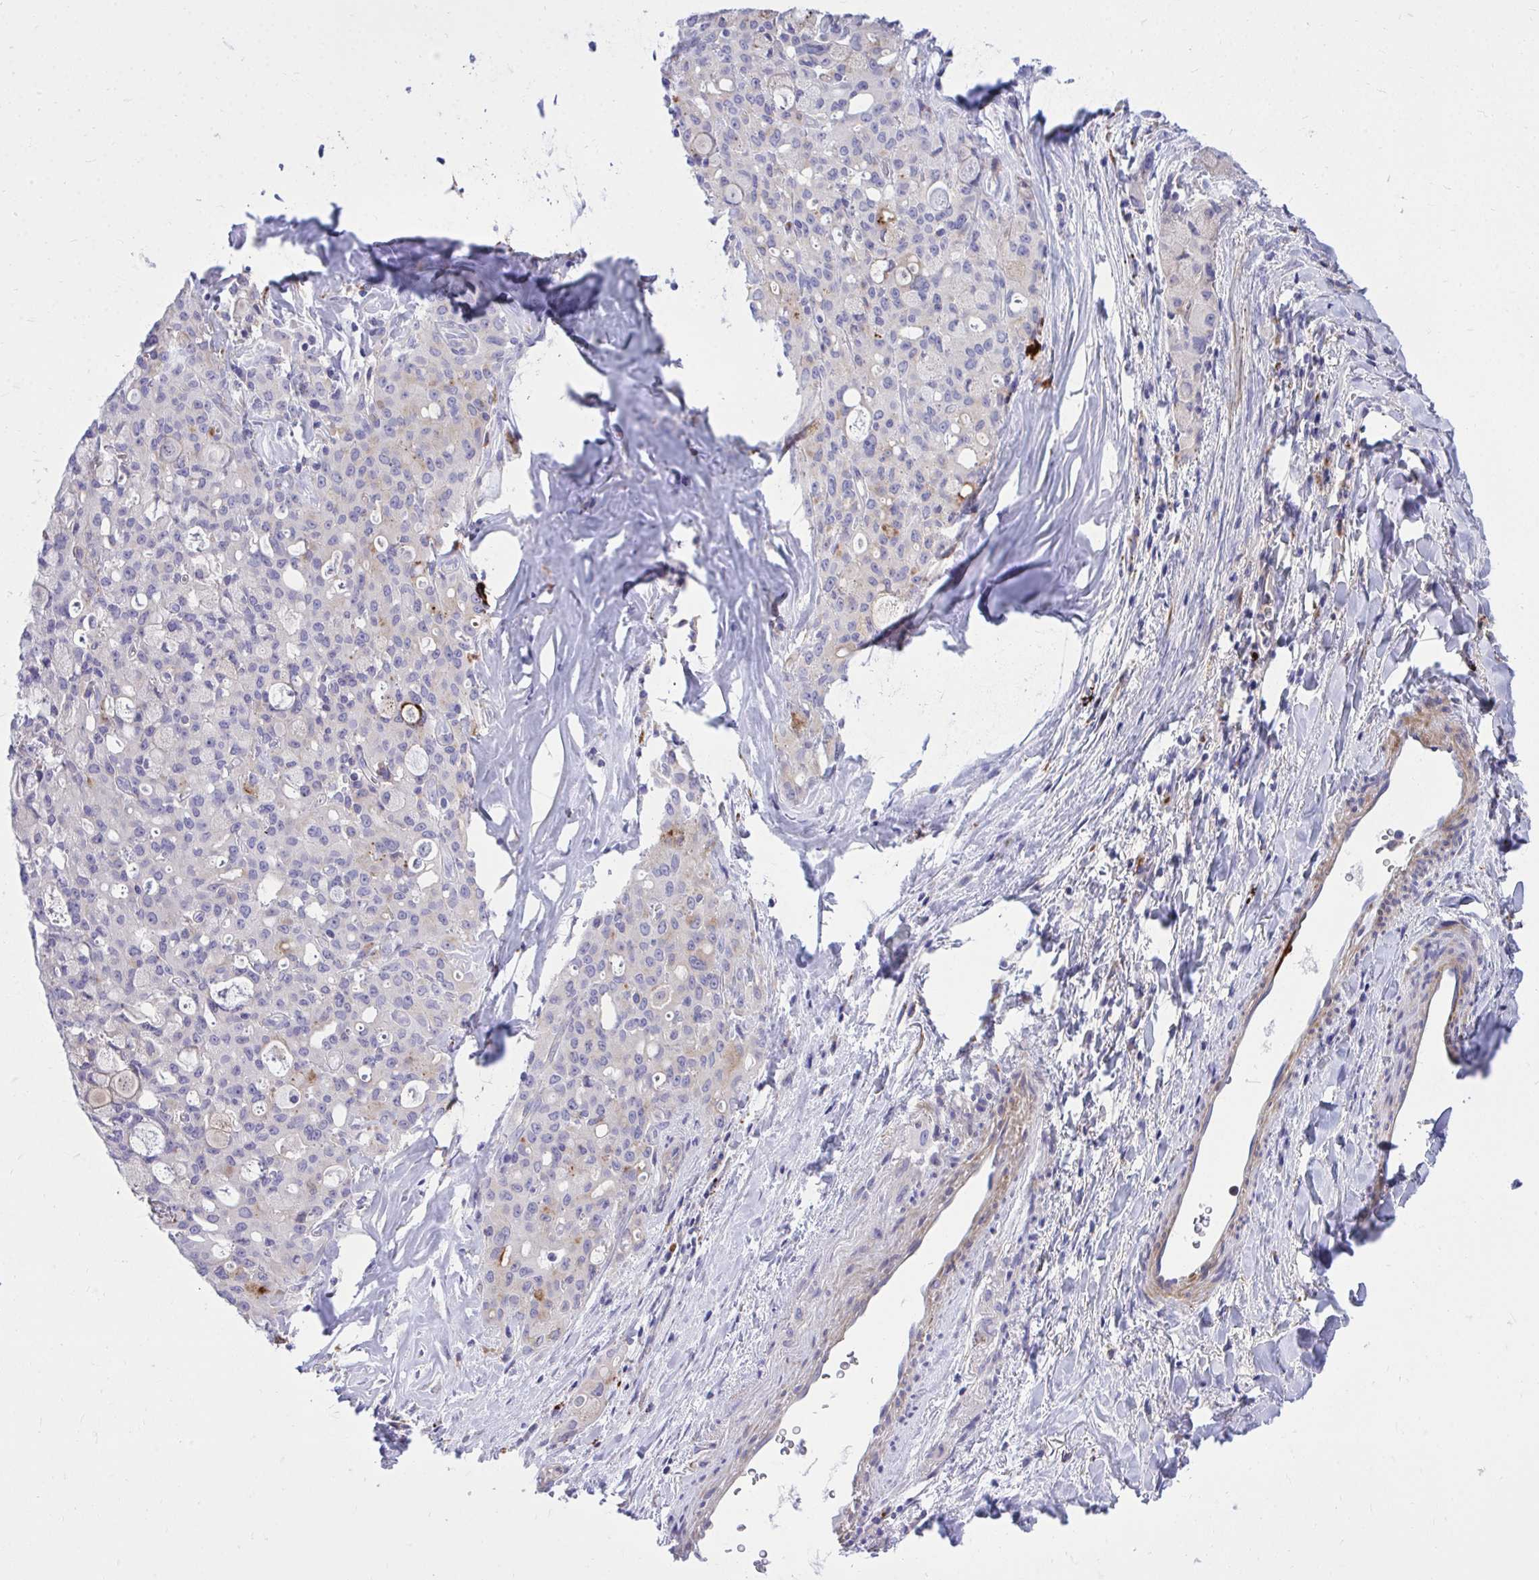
{"staining": {"intensity": "moderate", "quantity": "<25%", "location": "cytoplasmic/membranous"}, "tissue": "lung cancer", "cell_type": "Tumor cells", "image_type": "cancer", "snomed": [{"axis": "morphology", "description": "Adenocarcinoma, NOS"}, {"axis": "topography", "description": "Lung"}], "caption": "A photomicrograph of human lung cancer (adenocarcinoma) stained for a protein exhibits moderate cytoplasmic/membranous brown staining in tumor cells. (IHC, brightfield microscopy, high magnification).", "gene": "TP53I11", "patient": {"sex": "female", "age": 44}}